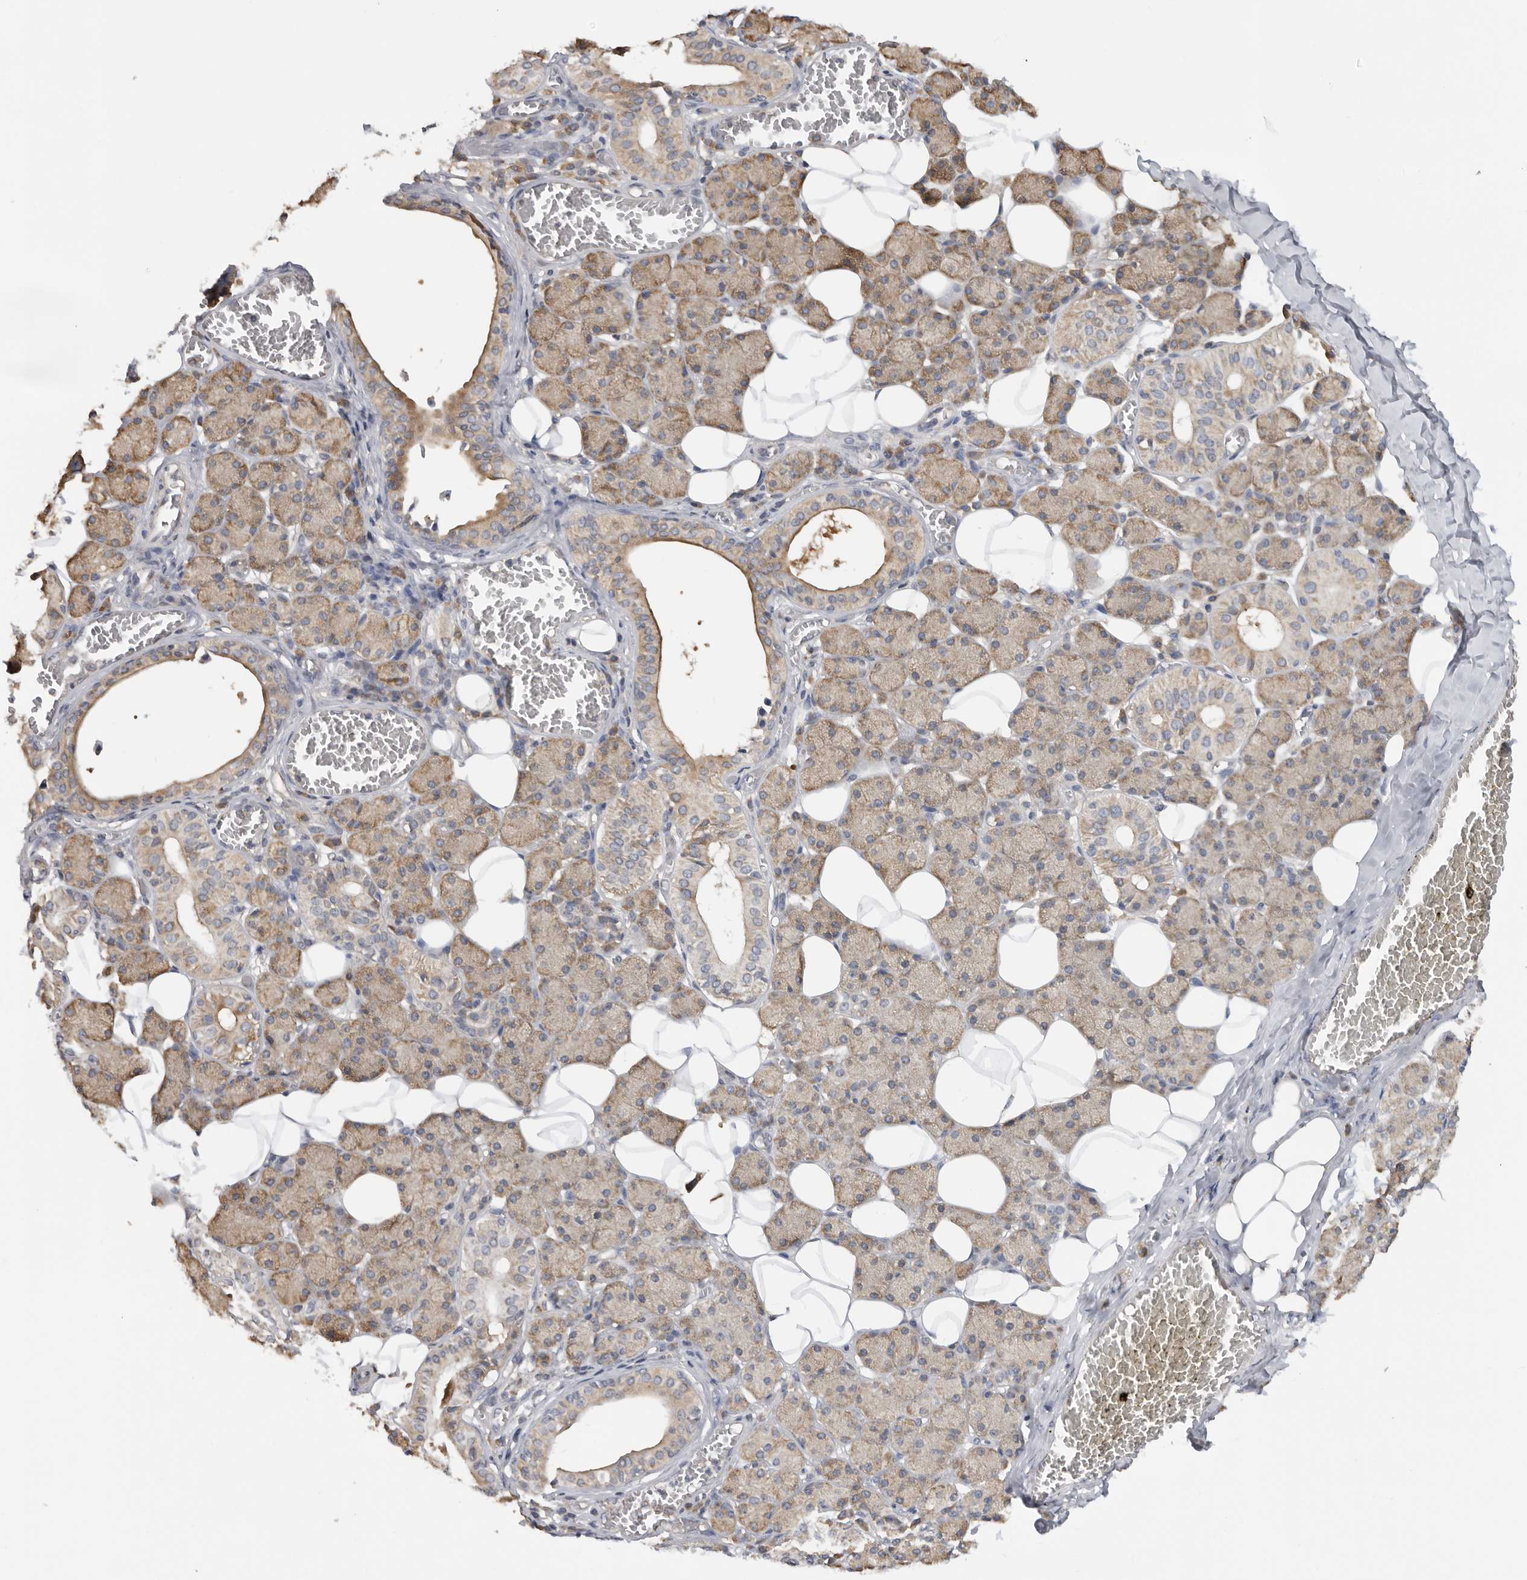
{"staining": {"intensity": "moderate", "quantity": "25%-75%", "location": "cytoplasmic/membranous"}, "tissue": "salivary gland", "cell_type": "Glandular cells", "image_type": "normal", "snomed": [{"axis": "morphology", "description": "Normal tissue, NOS"}, {"axis": "topography", "description": "Salivary gland"}], "caption": "This histopathology image reveals IHC staining of unremarkable human salivary gland, with medium moderate cytoplasmic/membranous staining in about 25%-75% of glandular cells.", "gene": "PPP1R42", "patient": {"sex": "female", "age": 33}}